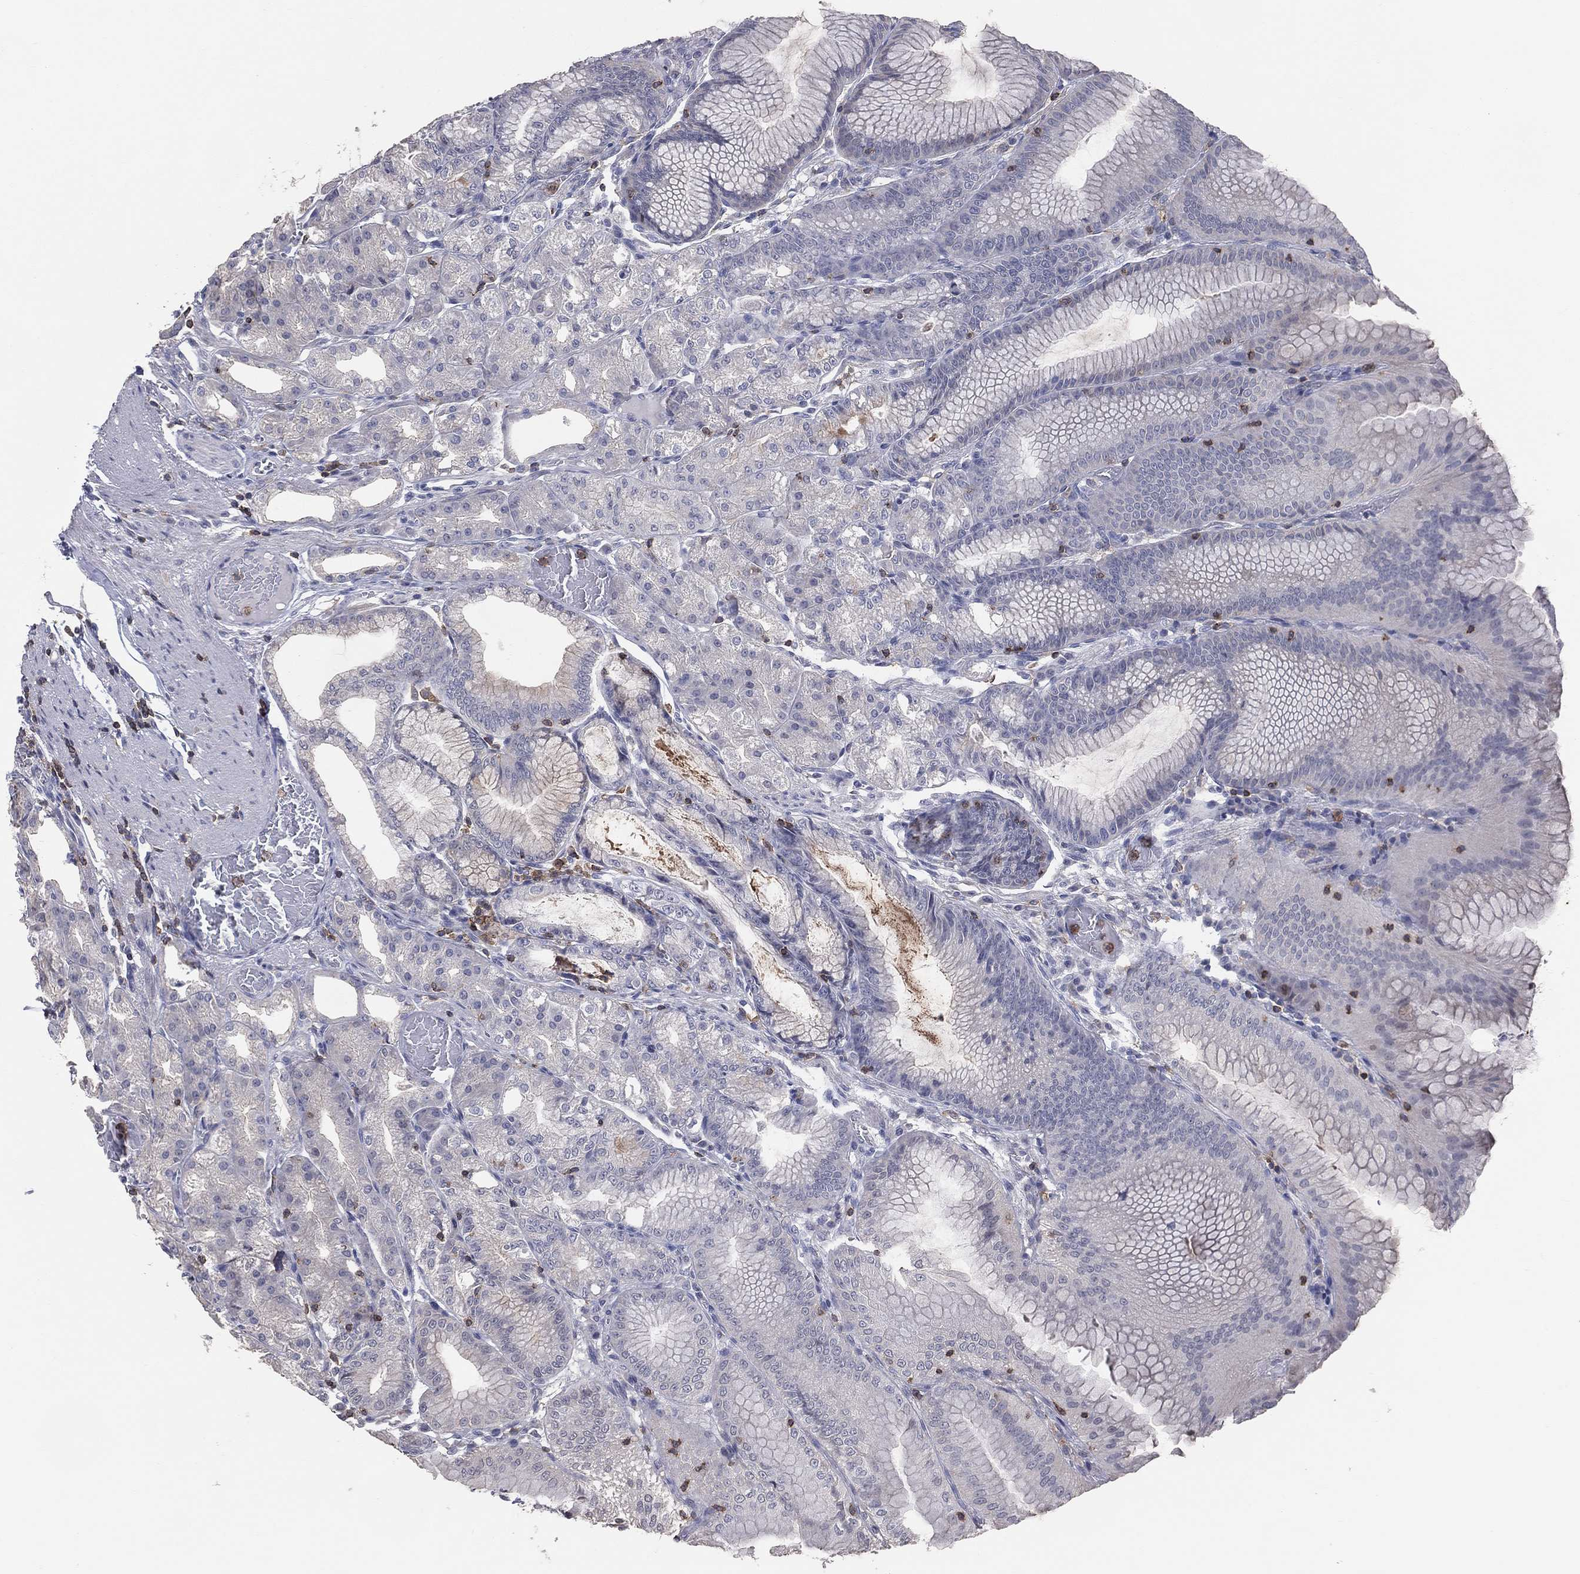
{"staining": {"intensity": "negative", "quantity": "none", "location": "none"}, "tissue": "stomach", "cell_type": "Glandular cells", "image_type": "normal", "snomed": [{"axis": "morphology", "description": "Normal tissue, NOS"}, {"axis": "topography", "description": "Stomach"}], "caption": "Image shows no significant protein positivity in glandular cells of normal stomach.", "gene": "PSTPIP1", "patient": {"sex": "male", "age": 71}}